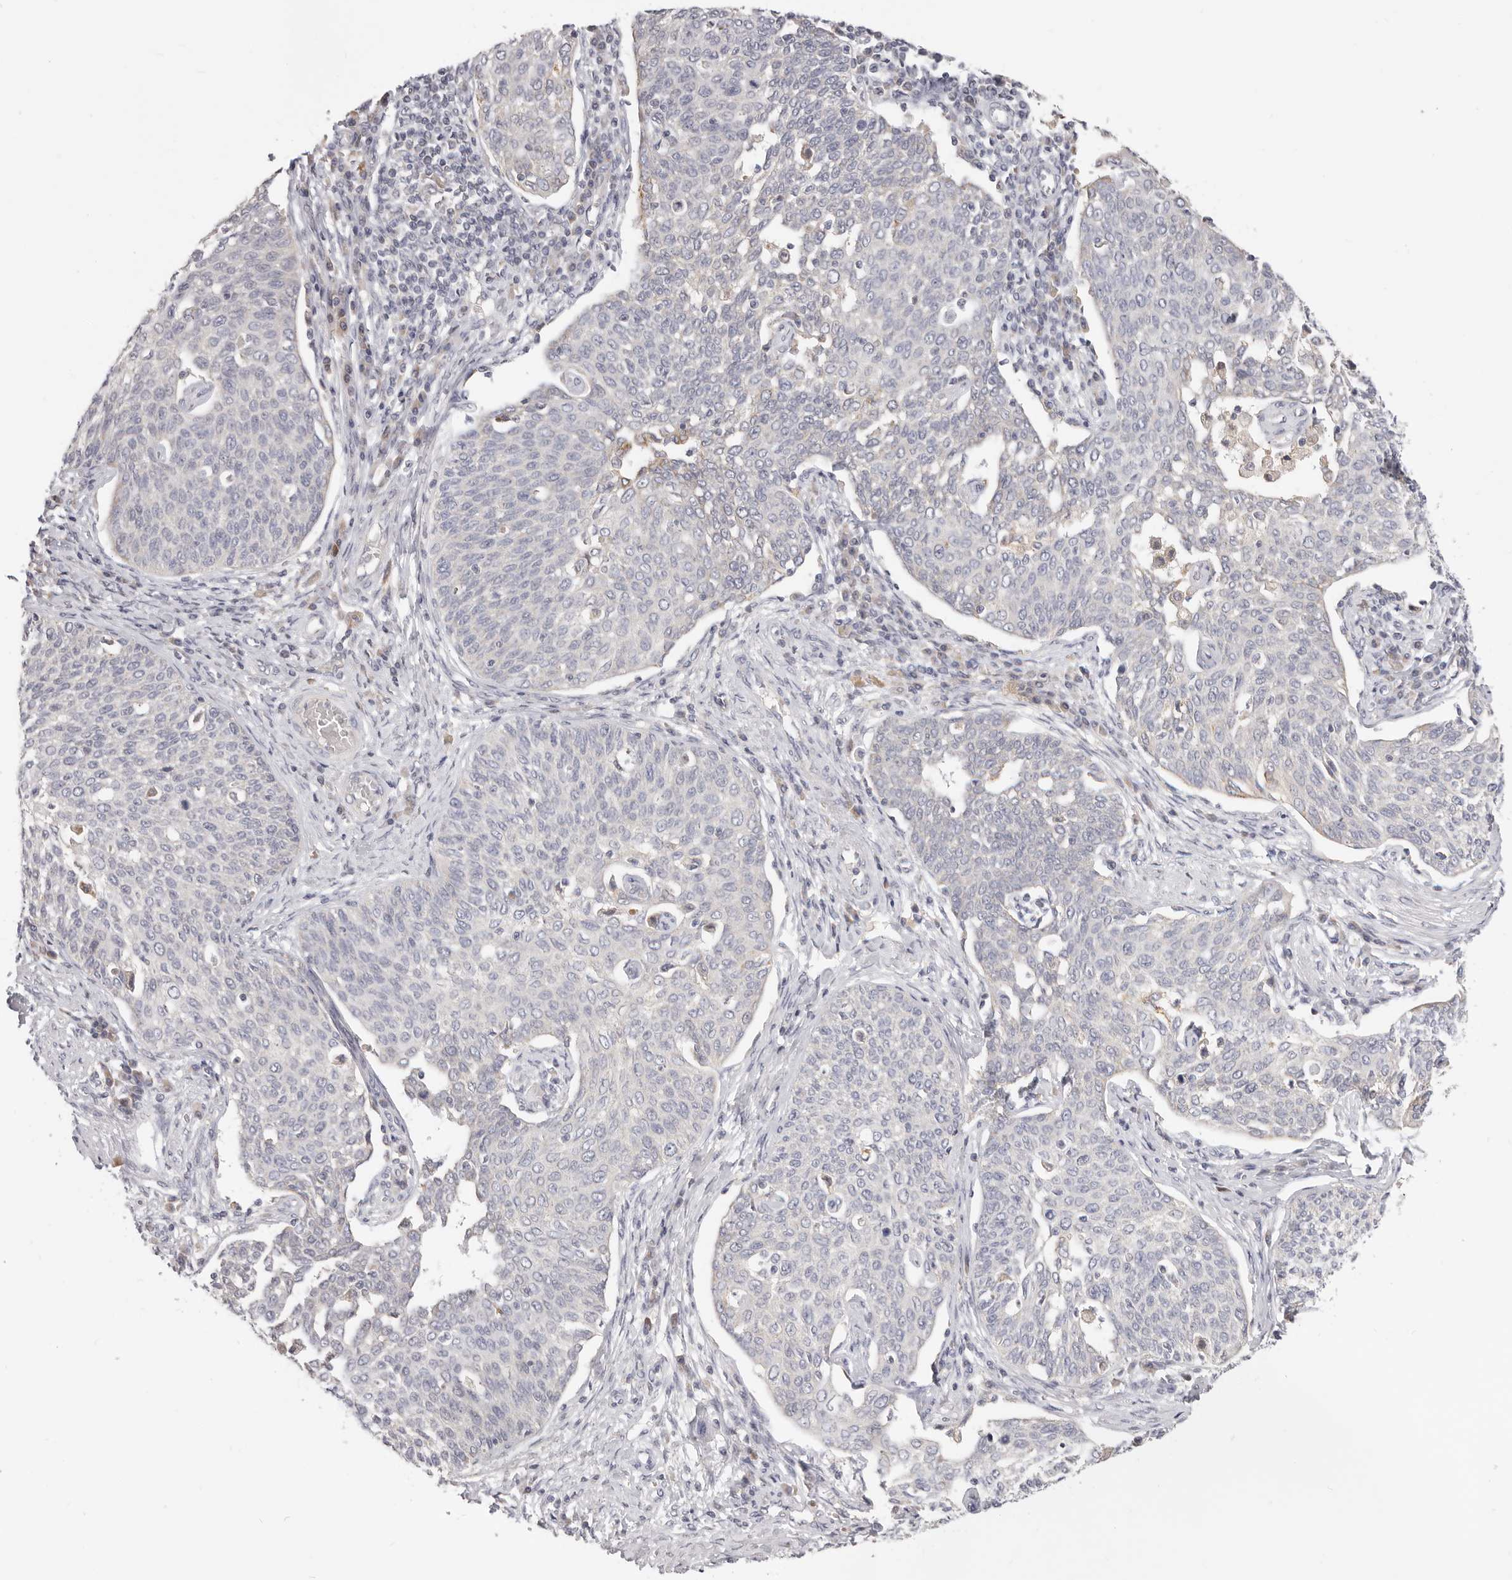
{"staining": {"intensity": "negative", "quantity": "none", "location": "none"}, "tissue": "cervical cancer", "cell_type": "Tumor cells", "image_type": "cancer", "snomed": [{"axis": "morphology", "description": "Squamous cell carcinoma, NOS"}, {"axis": "topography", "description": "Cervix"}], "caption": "IHC histopathology image of neoplastic tissue: human squamous cell carcinoma (cervical) stained with DAB (3,3'-diaminobenzidine) displays no significant protein staining in tumor cells.", "gene": "TFB2M", "patient": {"sex": "female", "age": 34}}